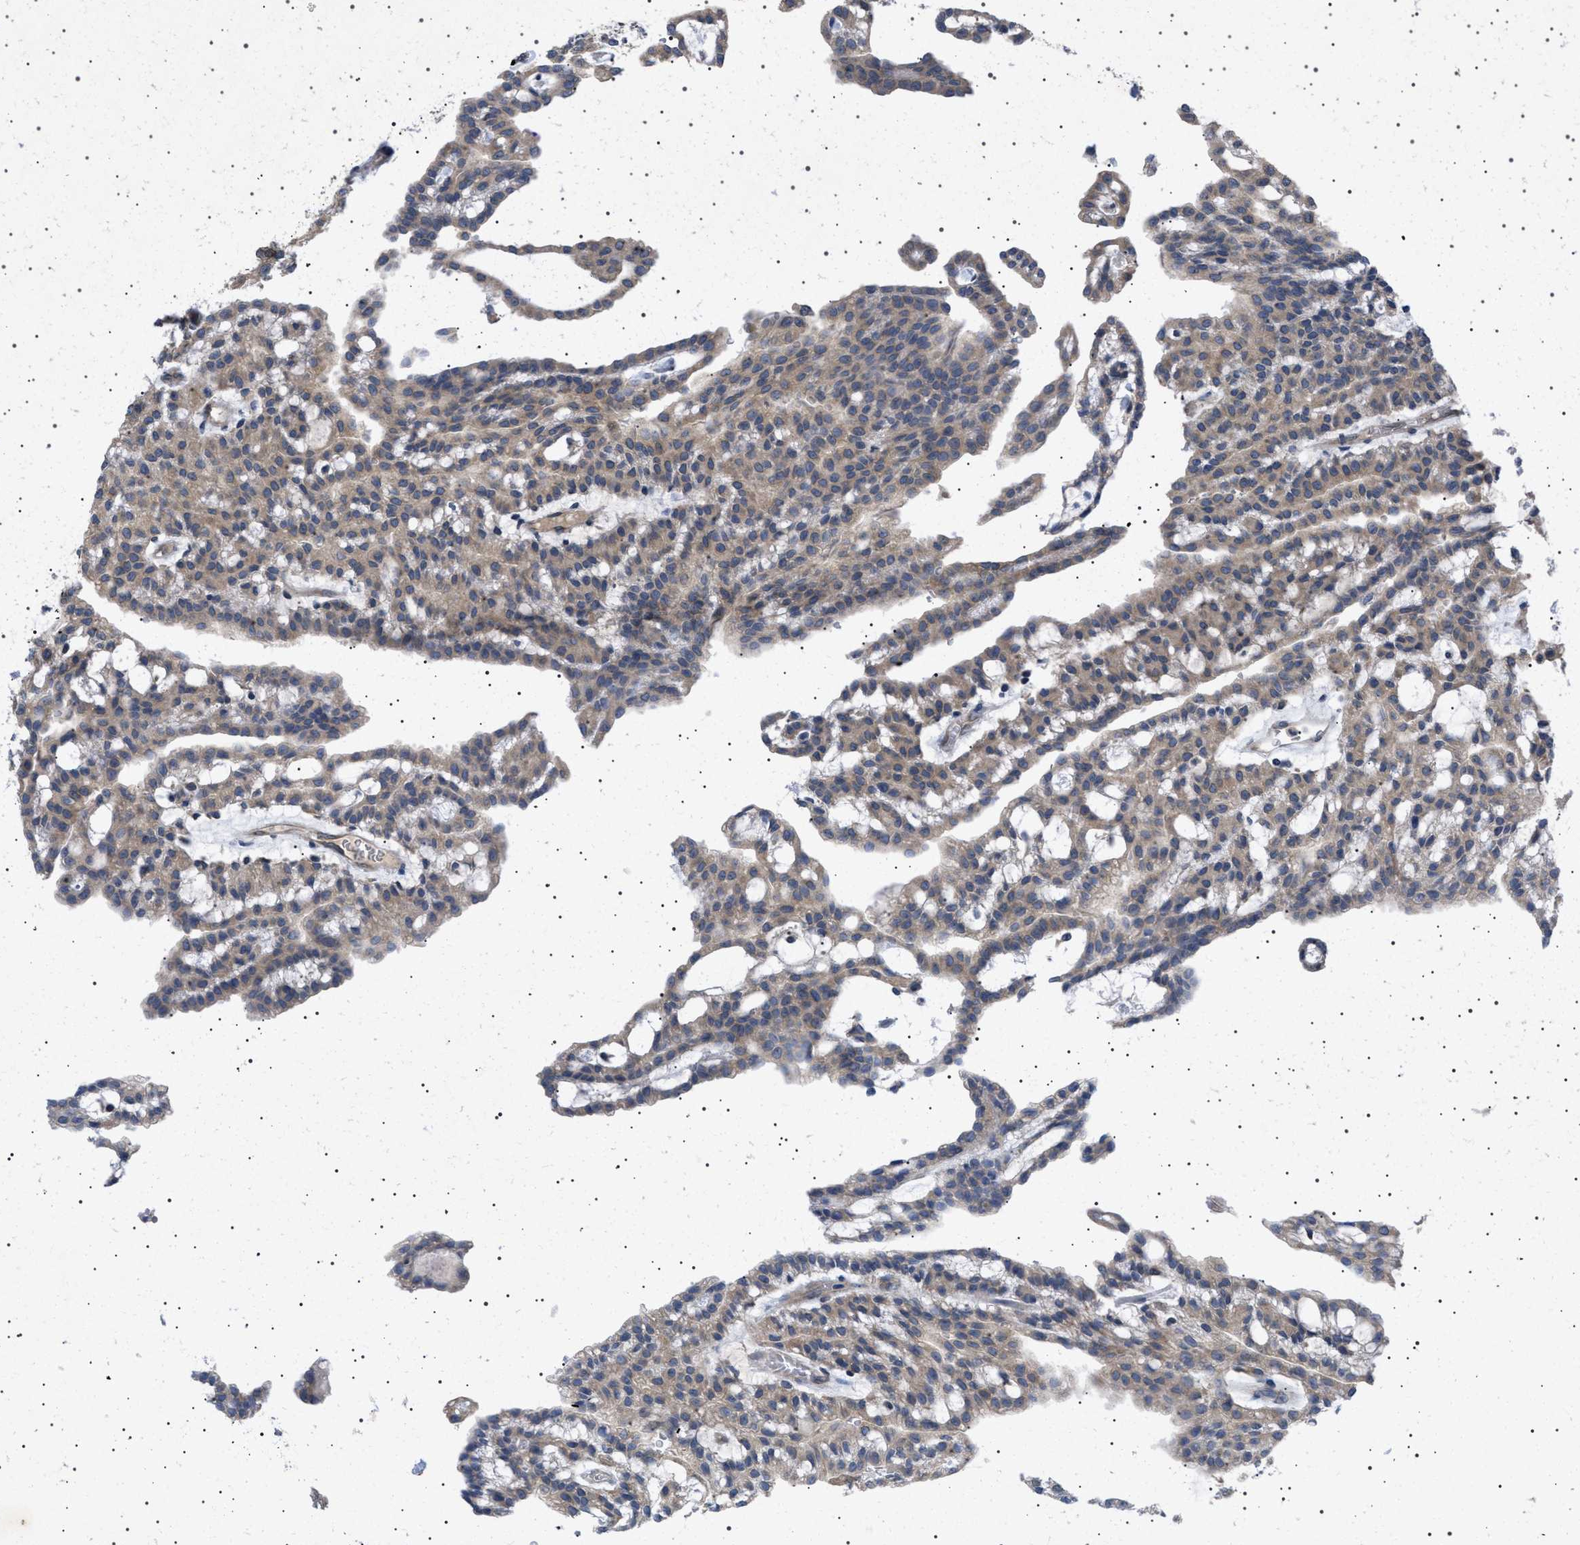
{"staining": {"intensity": "weak", "quantity": "25%-75%", "location": "cytoplasmic/membranous"}, "tissue": "renal cancer", "cell_type": "Tumor cells", "image_type": "cancer", "snomed": [{"axis": "morphology", "description": "Adenocarcinoma, NOS"}, {"axis": "topography", "description": "Kidney"}], "caption": "IHC micrograph of neoplastic tissue: renal adenocarcinoma stained using immunohistochemistry exhibits low levels of weak protein expression localized specifically in the cytoplasmic/membranous of tumor cells, appearing as a cytoplasmic/membranous brown color.", "gene": "NUP93", "patient": {"sex": "male", "age": 63}}